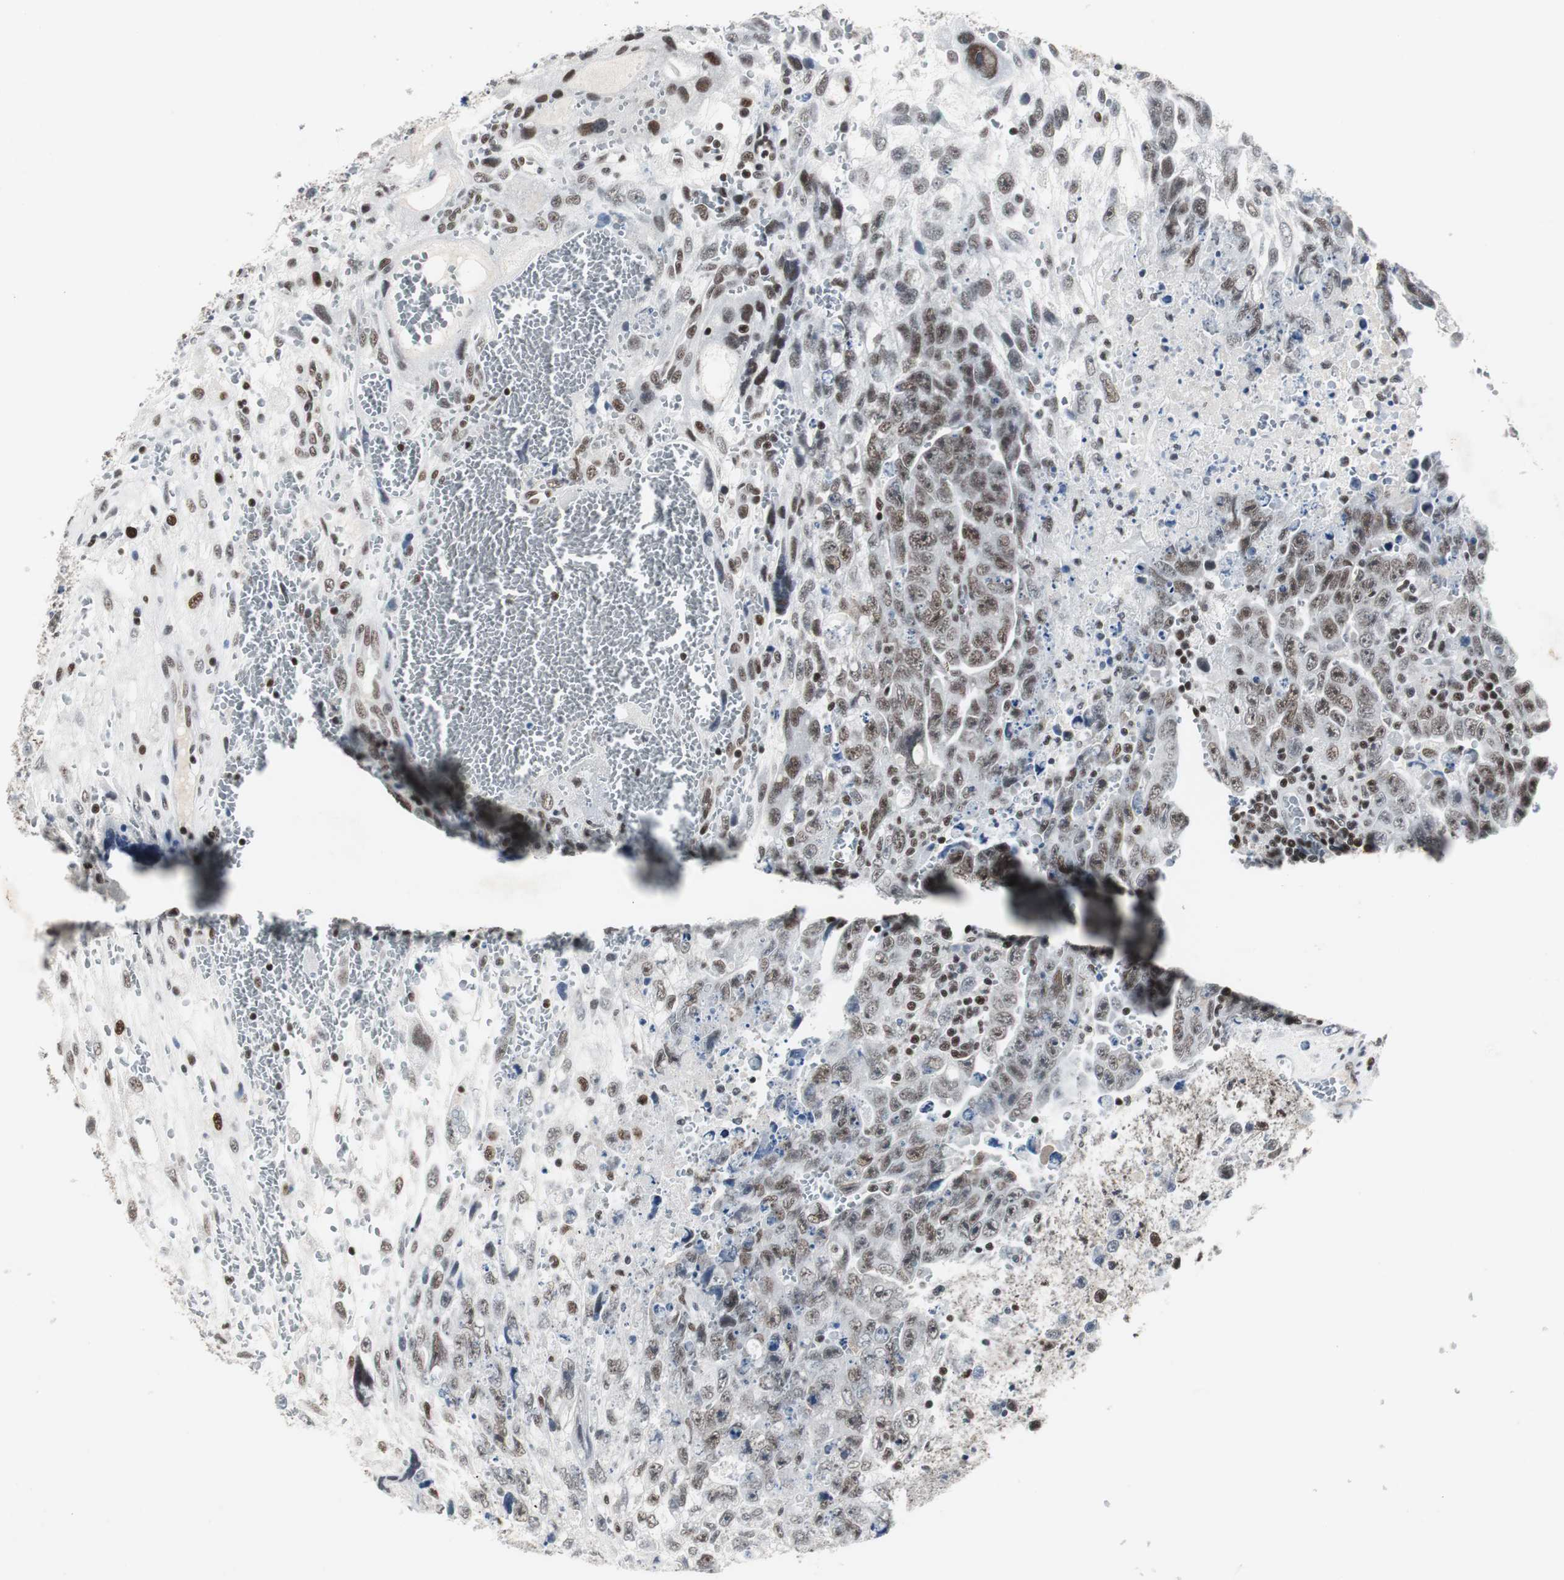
{"staining": {"intensity": "strong", "quantity": "25%-75%", "location": "nuclear"}, "tissue": "testis cancer", "cell_type": "Tumor cells", "image_type": "cancer", "snomed": [{"axis": "morphology", "description": "Carcinoma, Embryonal, NOS"}, {"axis": "topography", "description": "Testis"}], "caption": "Tumor cells demonstrate high levels of strong nuclear expression in about 25%-75% of cells in human testis cancer.", "gene": "RAD9A", "patient": {"sex": "male", "age": 28}}